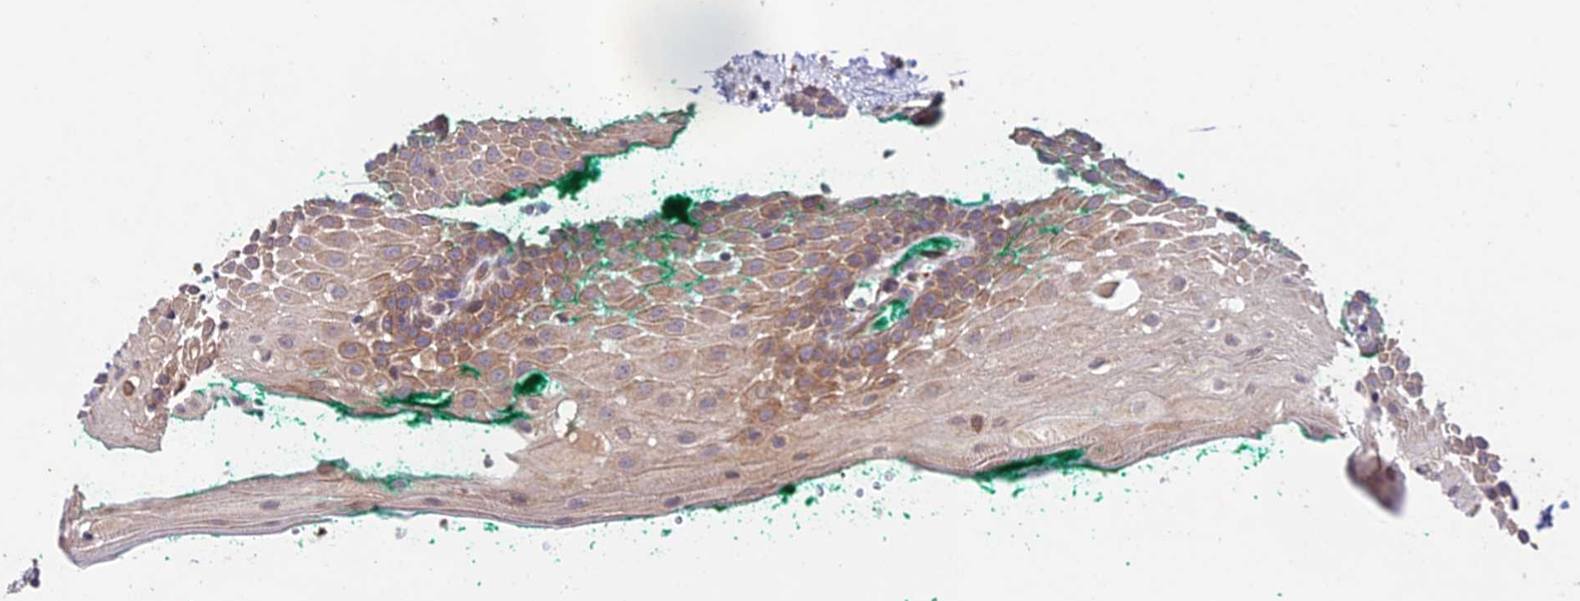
{"staining": {"intensity": "moderate", "quantity": "25%-75%", "location": "cytoplasmic/membranous"}, "tissue": "oral mucosa", "cell_type": "Squamous epithelial cells", "image_type": "normal", "snomed": [{"axis": "morphology", "description": "Normal tissue, NOS"}, {"axis": "topography", "description": "Oral tissue"}], "caption": "IHC staining of normal oral mucosa, which demonstrates medium levels of moderate cytoplasmic/membranous positivity in approximately 25%-75% of squamous epithelial cells indicating moderate cytoplasmic/membranous protein expression. The staining was performed using DAB (brown) for protein detection and nuclei were counterstained in hematoxylin (blue).", "gene": "TMEM259", "patient": {"sex": "female", "age": 70}}